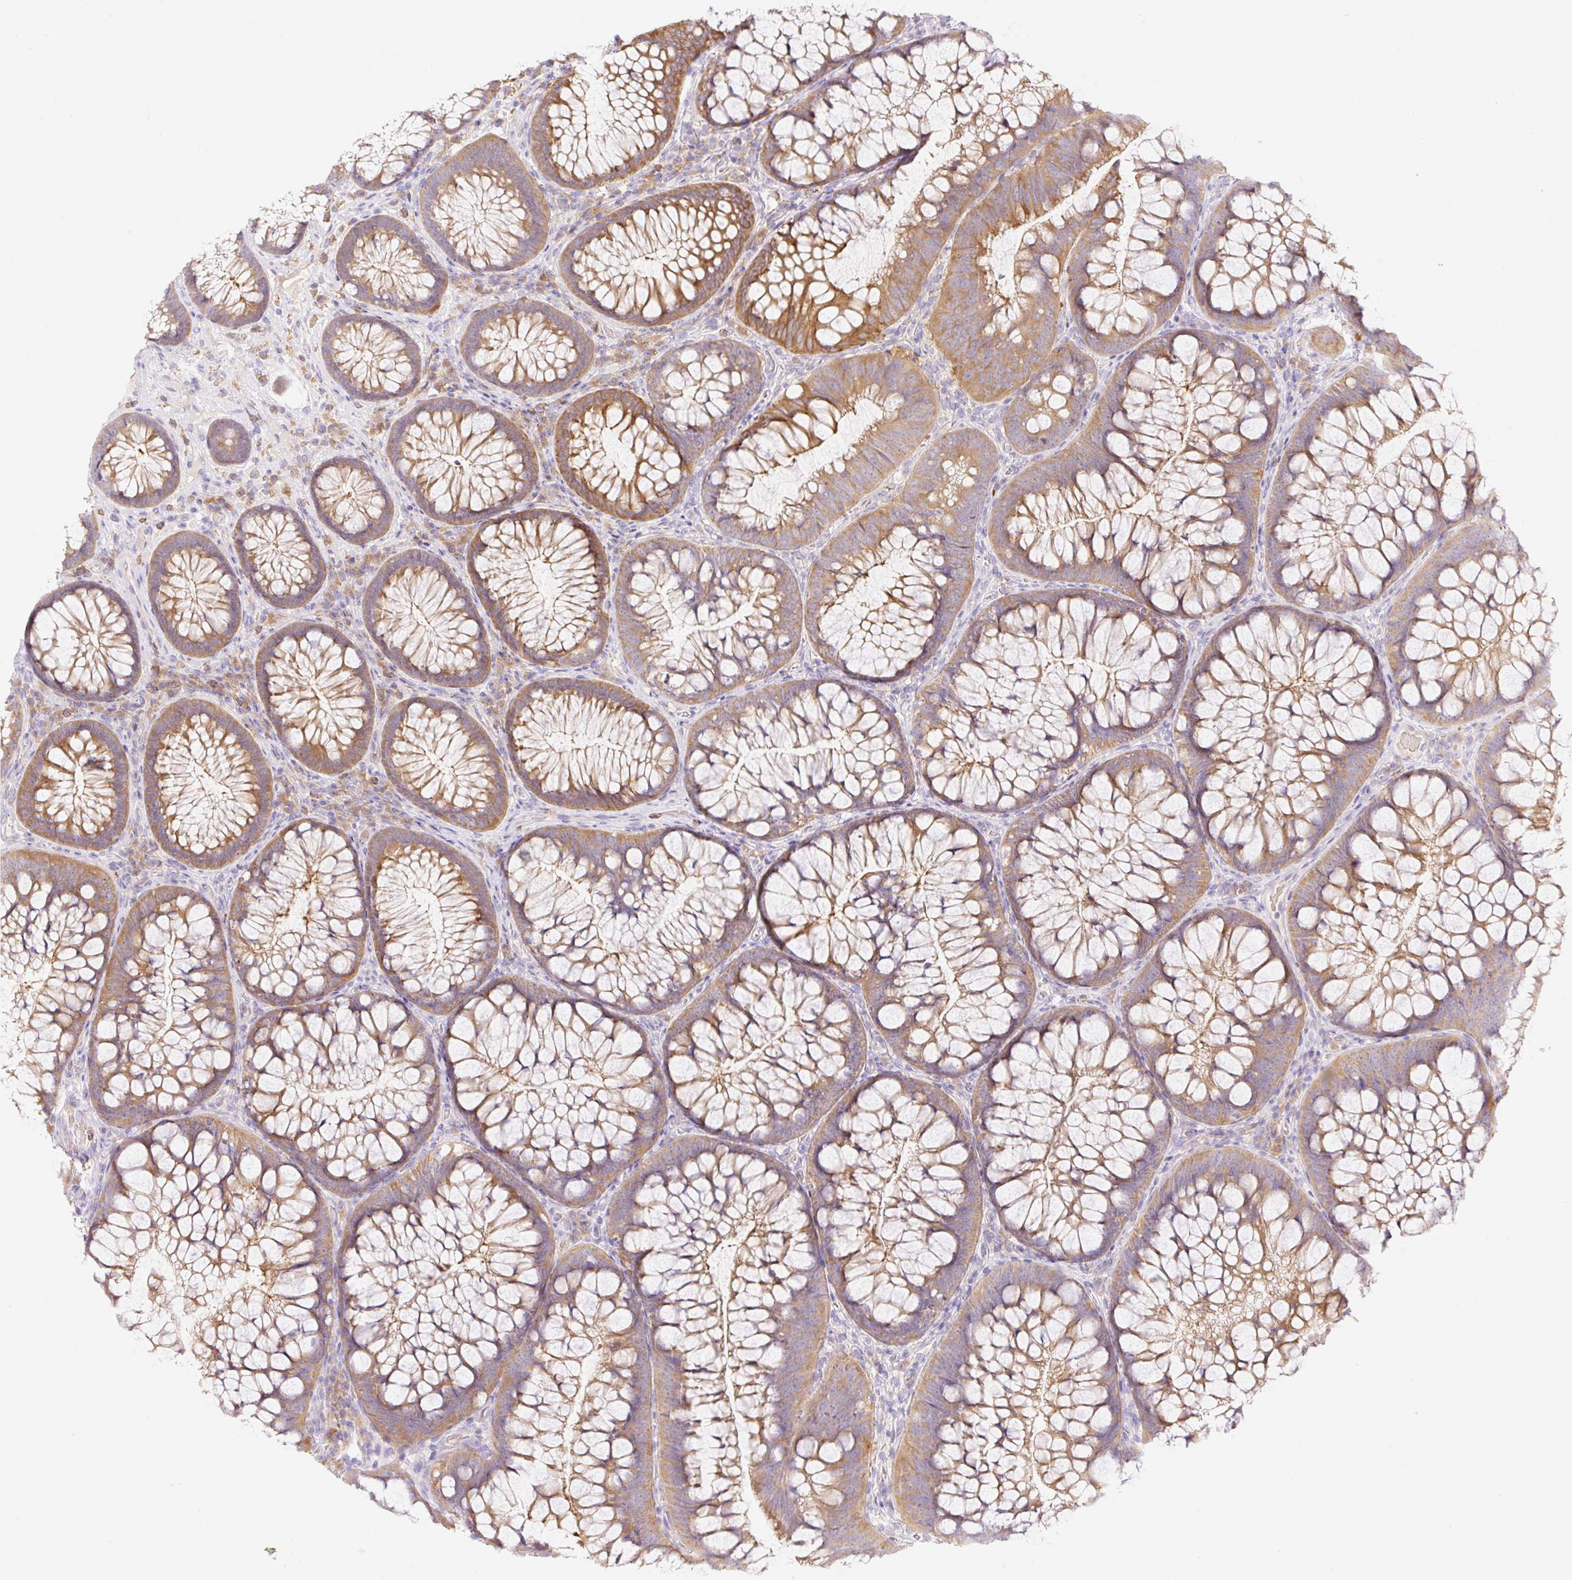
{"staining": {"intensity": "negative", "quantity": "none", "location": "none"}, "tissue": "colon", "cell_type": "Endothelial cells", "image_type": "normal", "snomed": [{"axis": "morphology", "description": "Normal tissue, NOS"}, {"axis": "morphology", "description": "Adenoma, NOS"}, {"axis": "topography", "description": "Soft tissue"}, {"axis": "topography", "description": "Colon"}], "caption": "The immunohistochemistry histopathology image has no significant staining in endothelial cells of colon.", "gene": "DENND5A", "patient": {"sex": "male", "age": 47}}